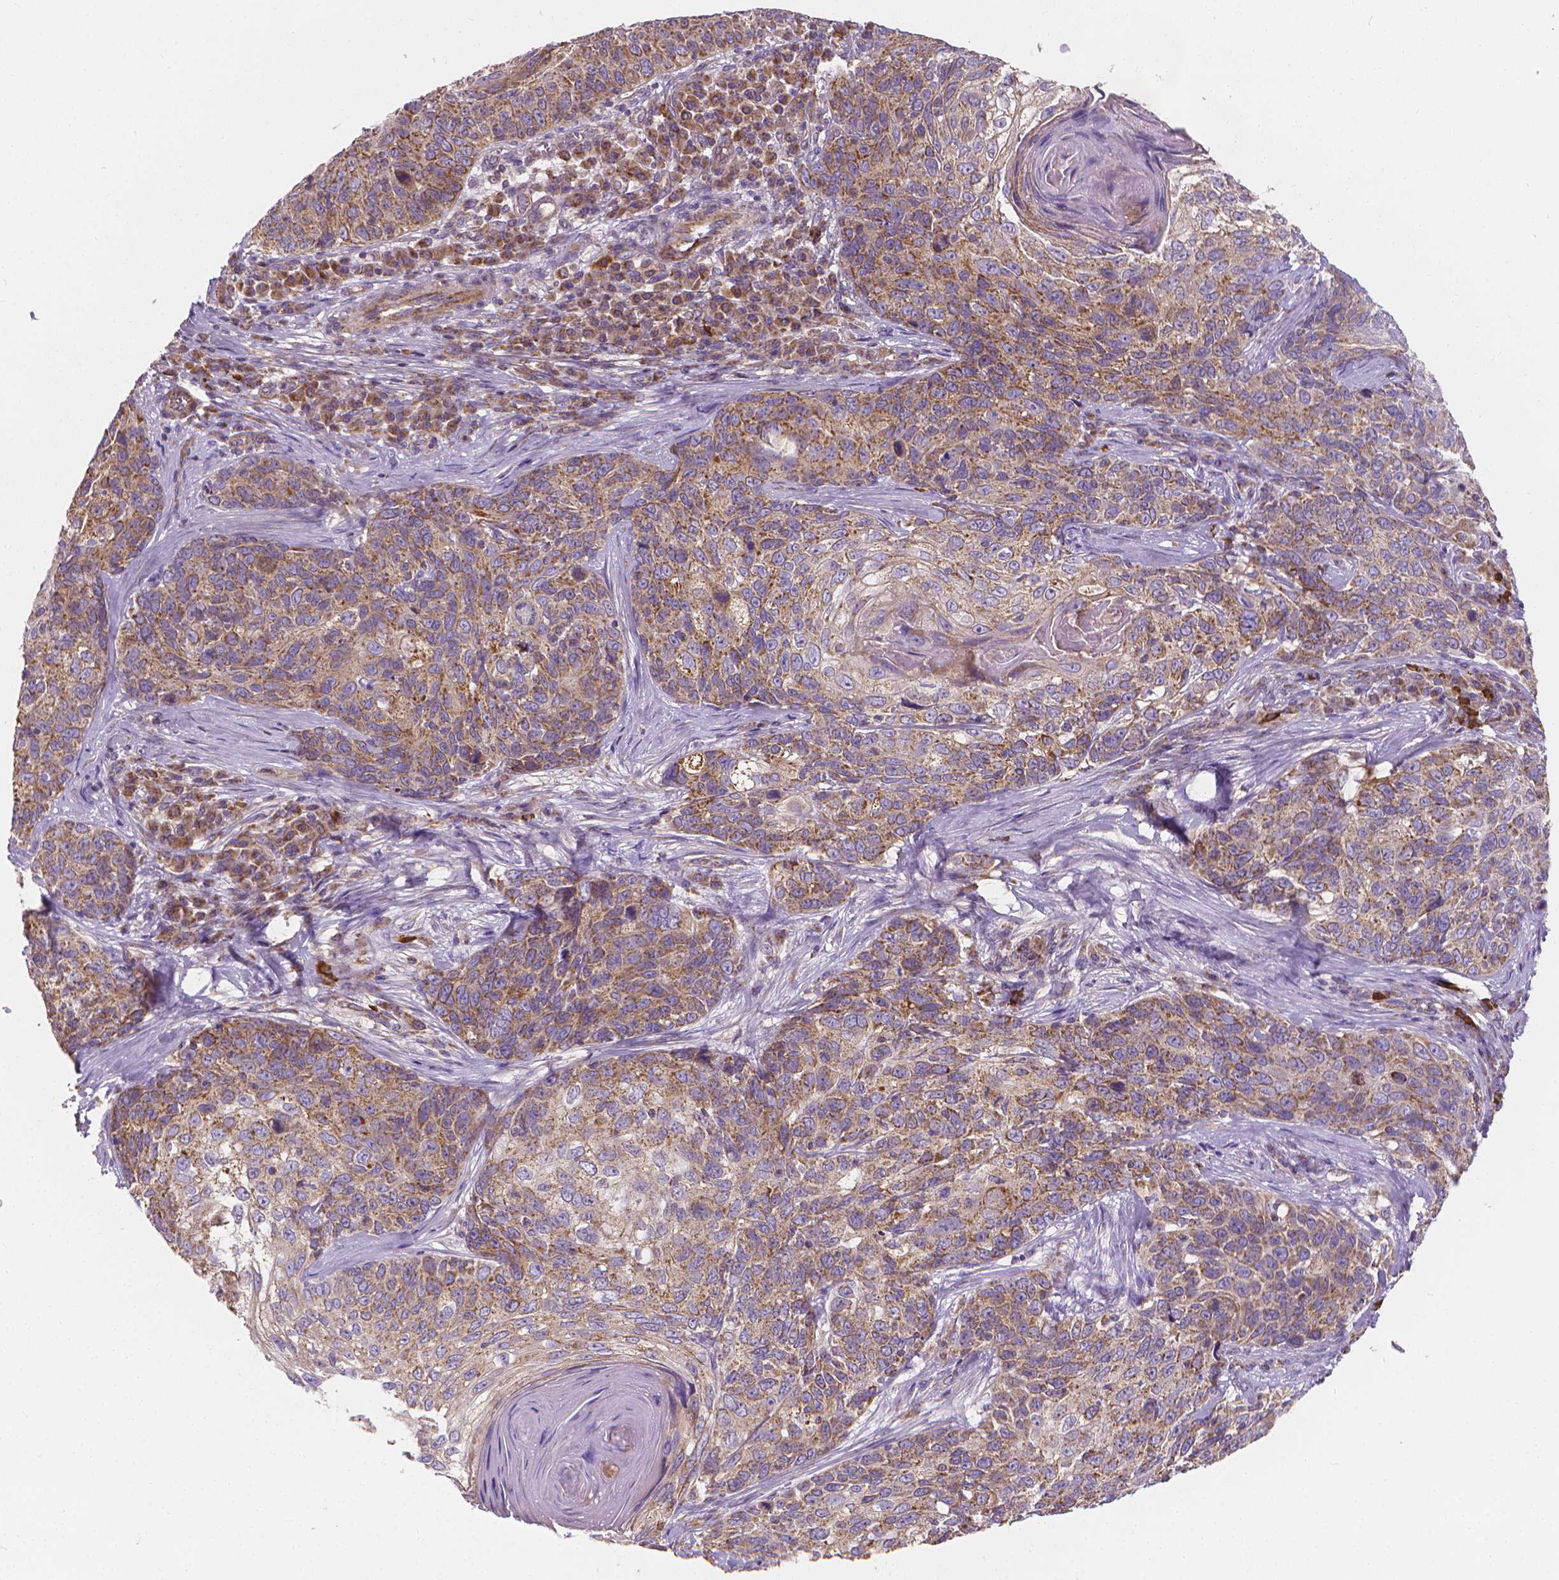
{"staining": {"intensity": "moderate", "quantity": ">75%", "location": "cytoplasmic/membranous"}, "tissue": "skin cancer", "cell_type": "Tumor cells", "image_type": "cancer", "snomed": [{"axis": "morphology", "description": "Squamous cell carcinoma, NOS"}, {"axis": "topography", "description": "Skin"}], "caption": "Moderate cytoplasmic/membranous expression for a protein is present in about >75% of tumor cells of skin cancer (squamous cell carcinoma) using immunohistochemistry.", "gene": "SNCAIP", "patient": {"sex": "male", "age": 92}}